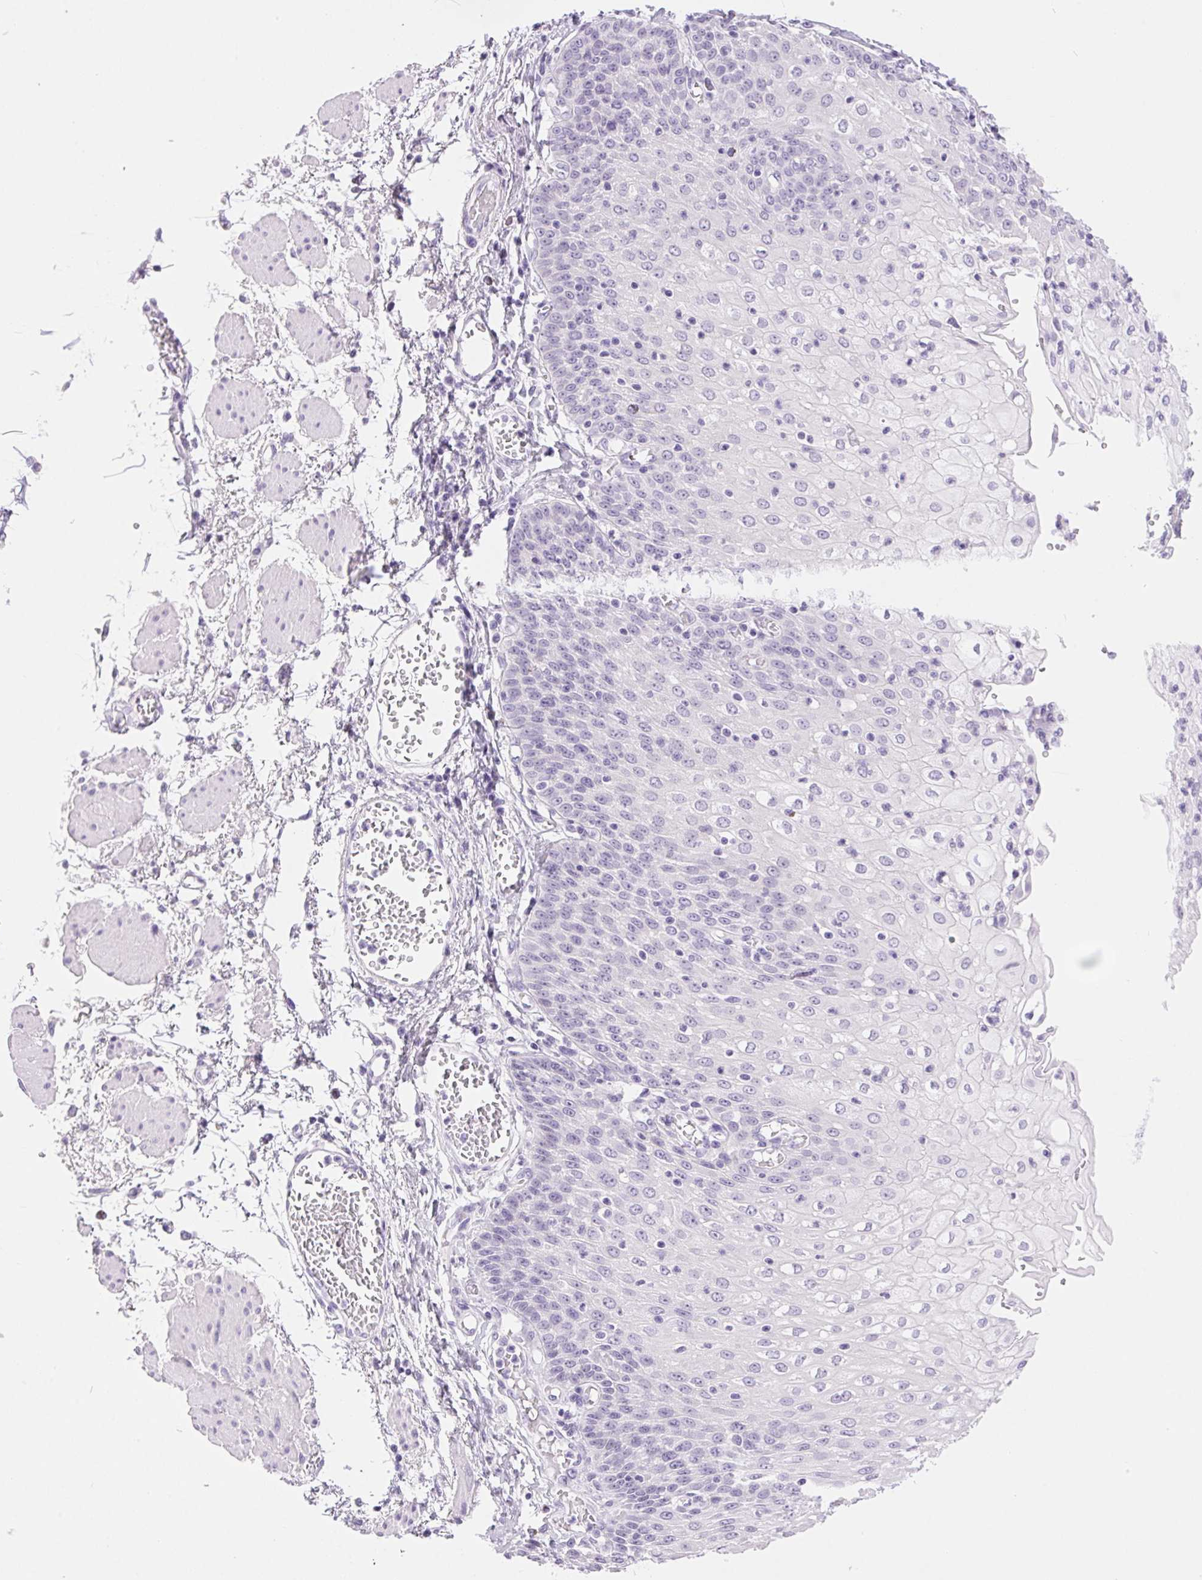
{"staining": {"intensity": "negative", "quantity": "none", "location": "none"}, "tissue": "esophagus", "cell_type": "Squamous epithelial cells", "image_type": "normal", "snomed": [{"axis": "morphology", "description": "Normal tissue, NOS"}, {"axis": "morphology", "description": "Adenocarcinoma, NOS"}, {"axis": "topography", "description": "Esophagus"}], "caption": "Squamous epithelial cells show no significant positivity in unremarkable esophagus. The staining was performed using DAB to visualize the protein expression in brown, while the nuclei were stained in blue with hematoxylin (Magnification: 20x).", "gene": "XDH", "patient": {"sex": "male", "age": 81}}